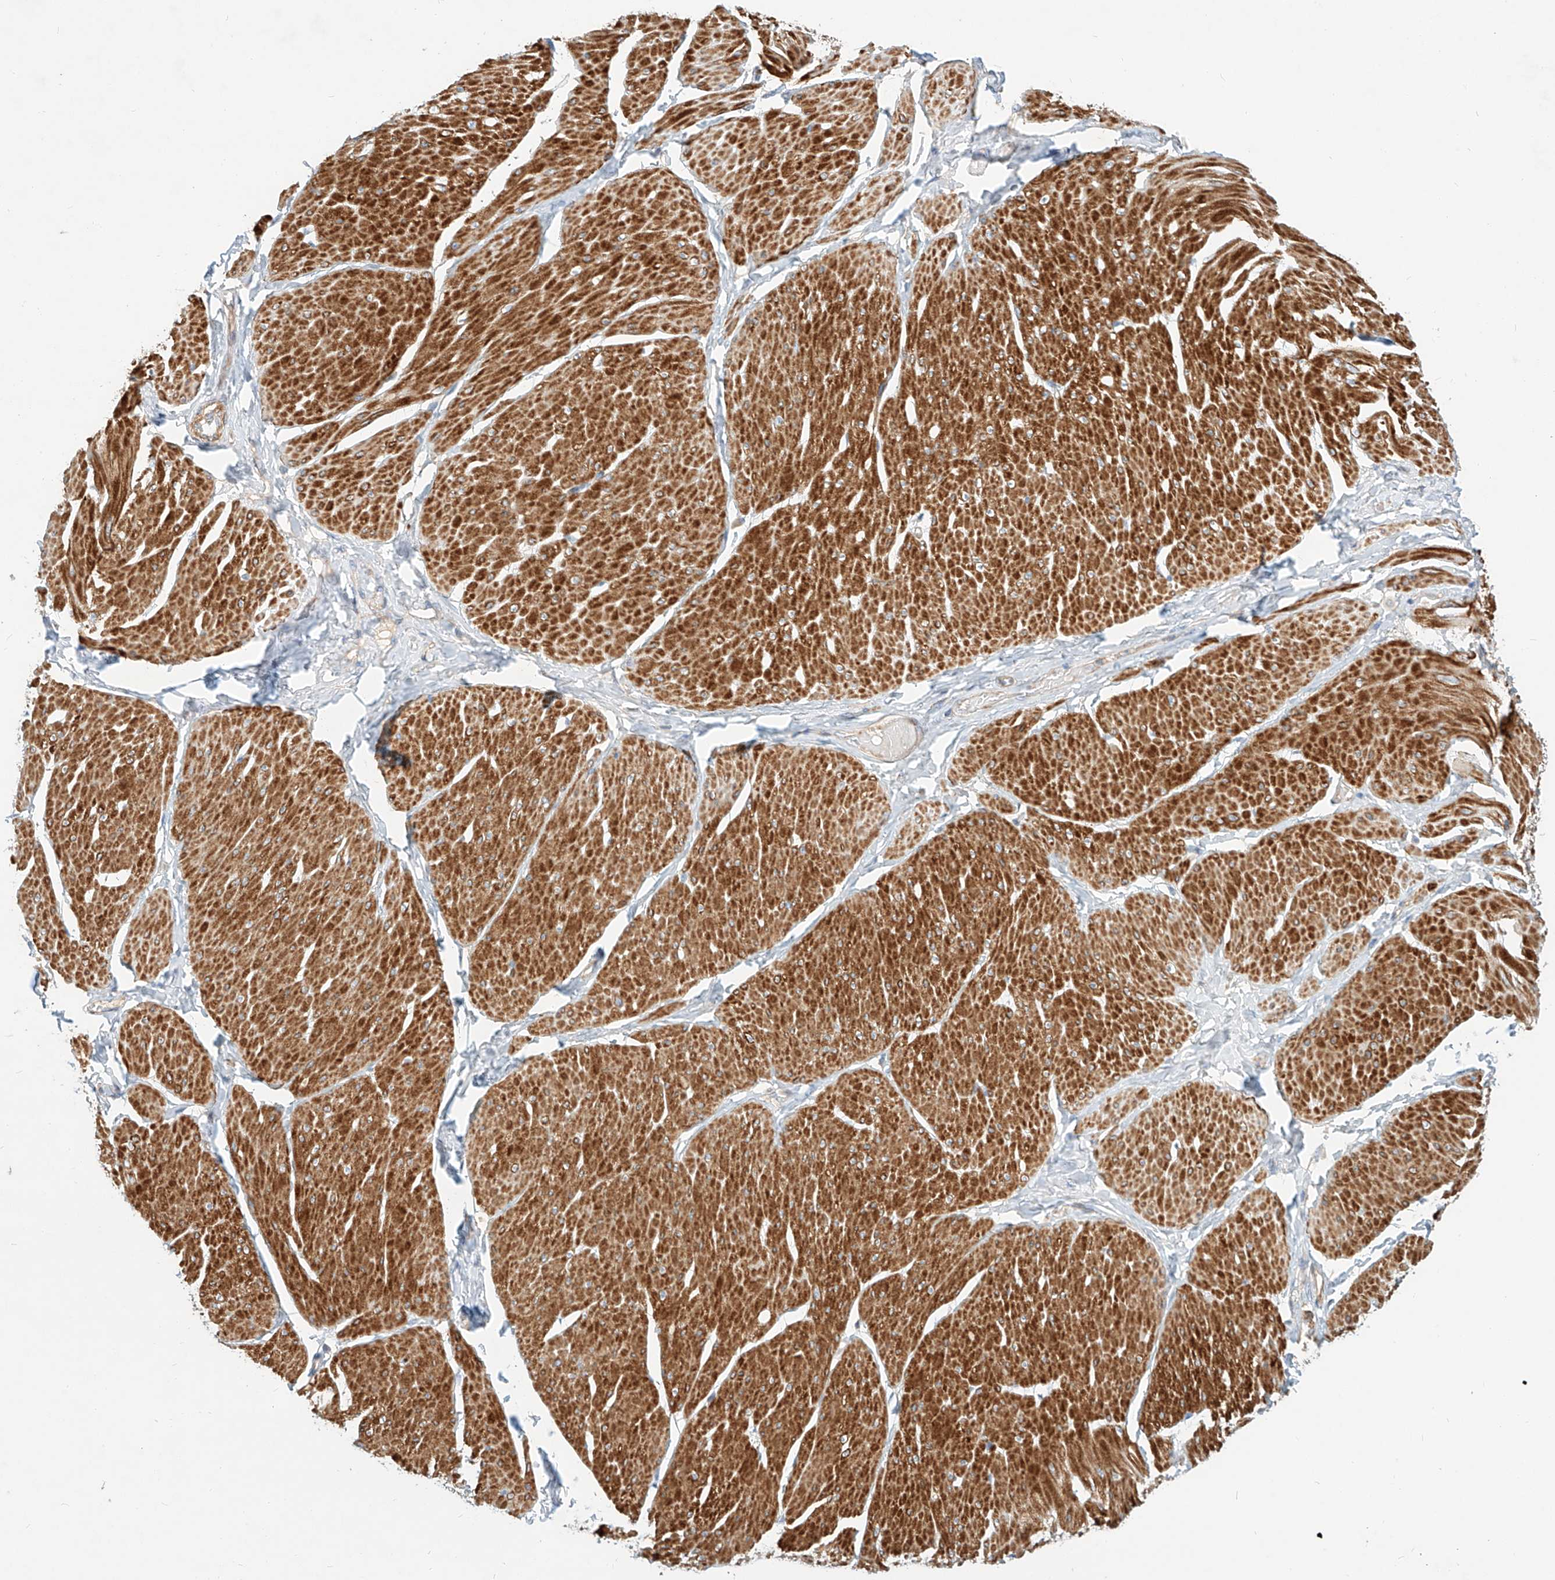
{"staining": {"intensity": "strong", "quantity": ">75%", "location": "cytoplasmic/membranous"}, "tissue": "smooth muscle", "cell_type": "Smooth muscle cells", "image_type": "normal", "snomed": [{"axis": "morphology", "description": "Urothelial carcinoma, High grade"}, {"axis": "topography", "description": "Urinary bladder"}], "caption": "Immunohistochemistry image of unremarkable smooth muscle stained for a protein (brown), which shows high levels of strong cytoplasmic/membranous expression in about >75% of smooth muscle cells.", "gene": "KCNH5", "patient": {"sex": "male", "age": 46}}